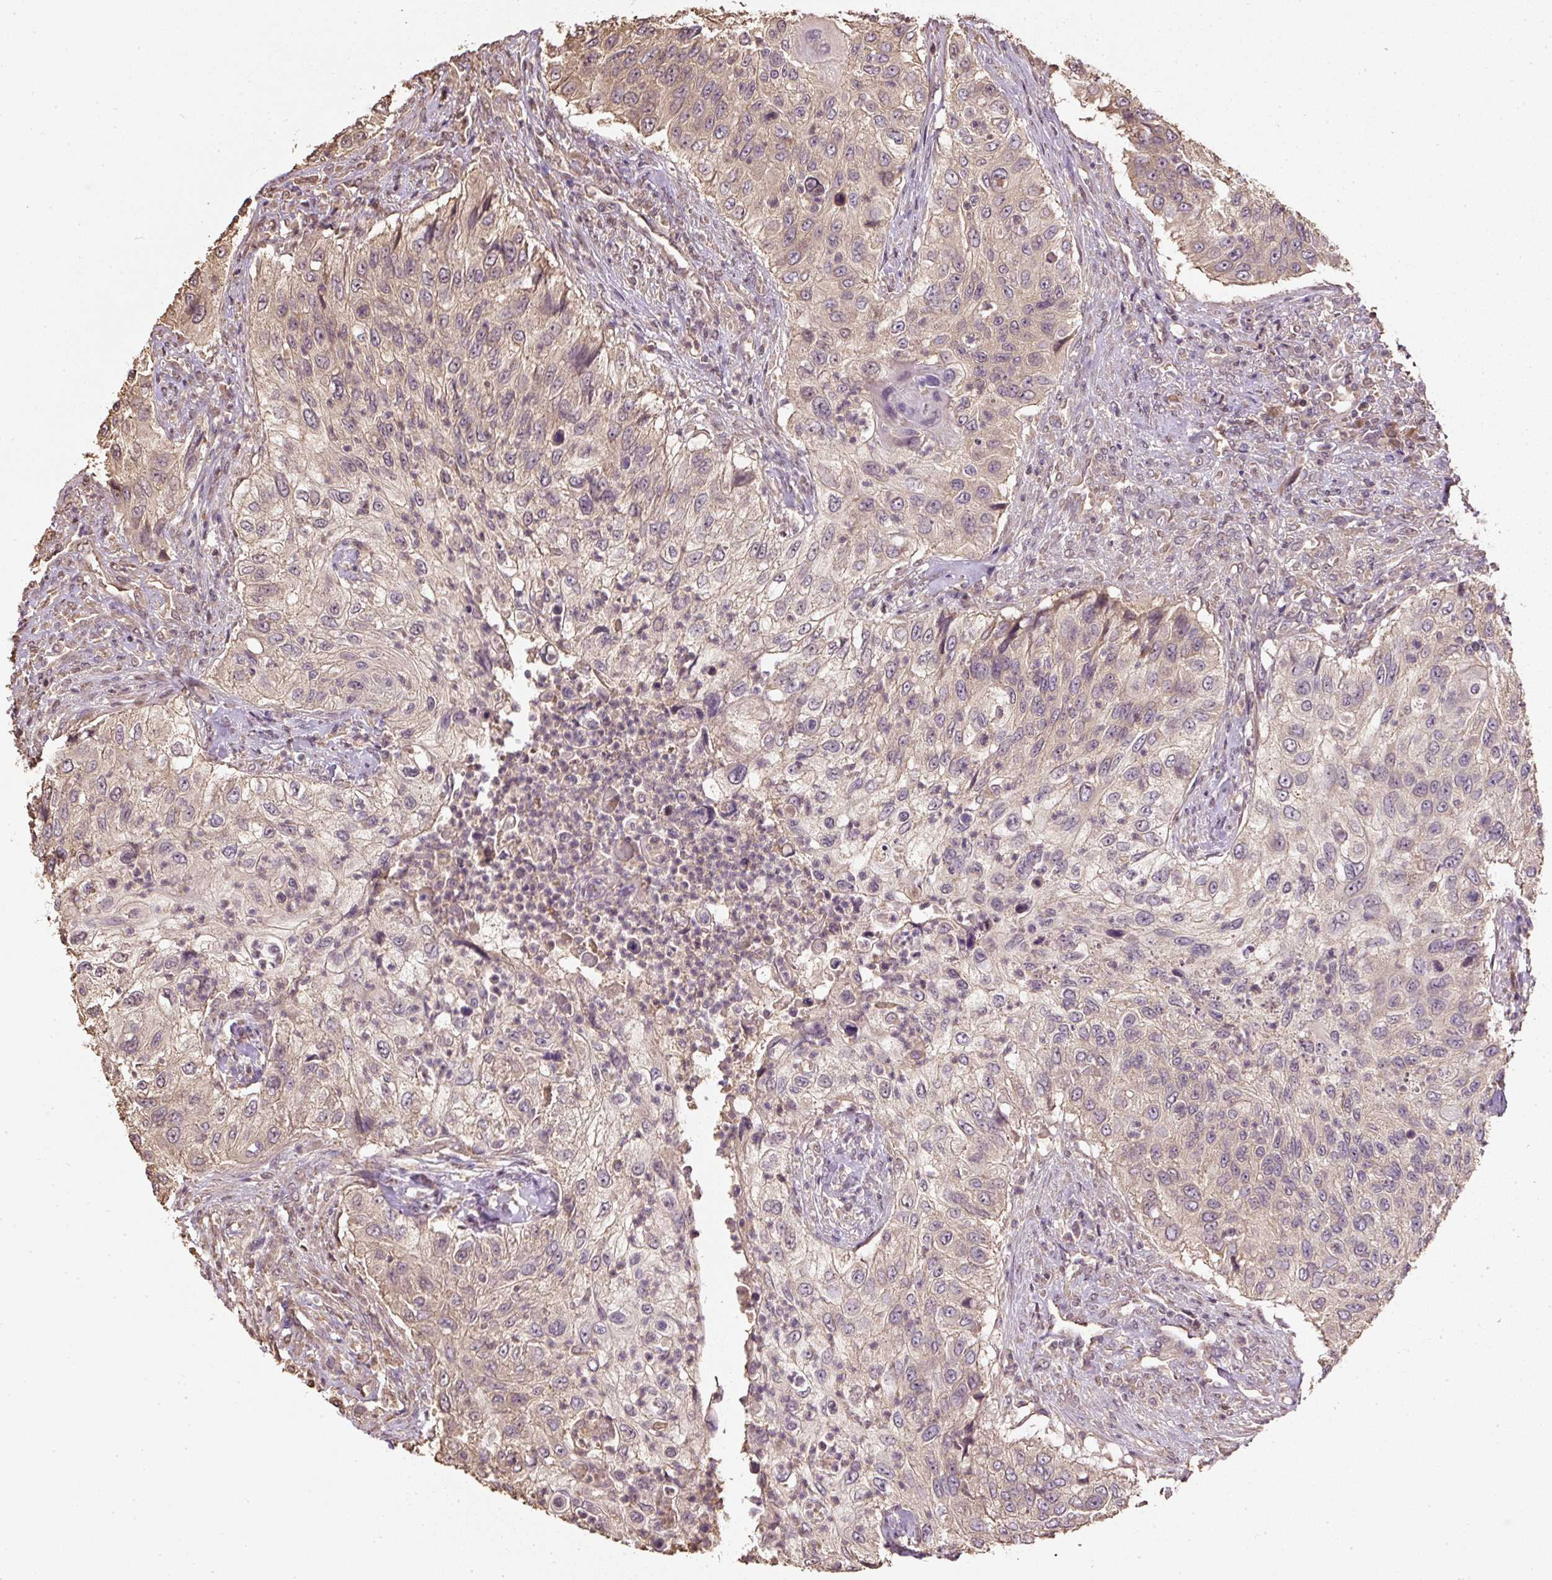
{"staining": {"intensity": "weak", "quantity": "25%-75%", "location": "cytoplasmic/membranous"}, "tissue": "urothelial cancer", "cell_type": "Tumor cells", "image_type": "cancer", "snomed": [{"axis": "morphology", "description": "Urothelial carcinoma, High grade"}, {"axis": "topography", "description": "Urinary bladder"}], "caption": "Human urothelial carcinoma (high-grade) stained for a protein (brown) reveals weak cytoplasmic/membranous positive staining in approximately 25%-75% of tumor cells.", "gene": "TMEM170B", "patient": {"sex": "female", "age": 60}}